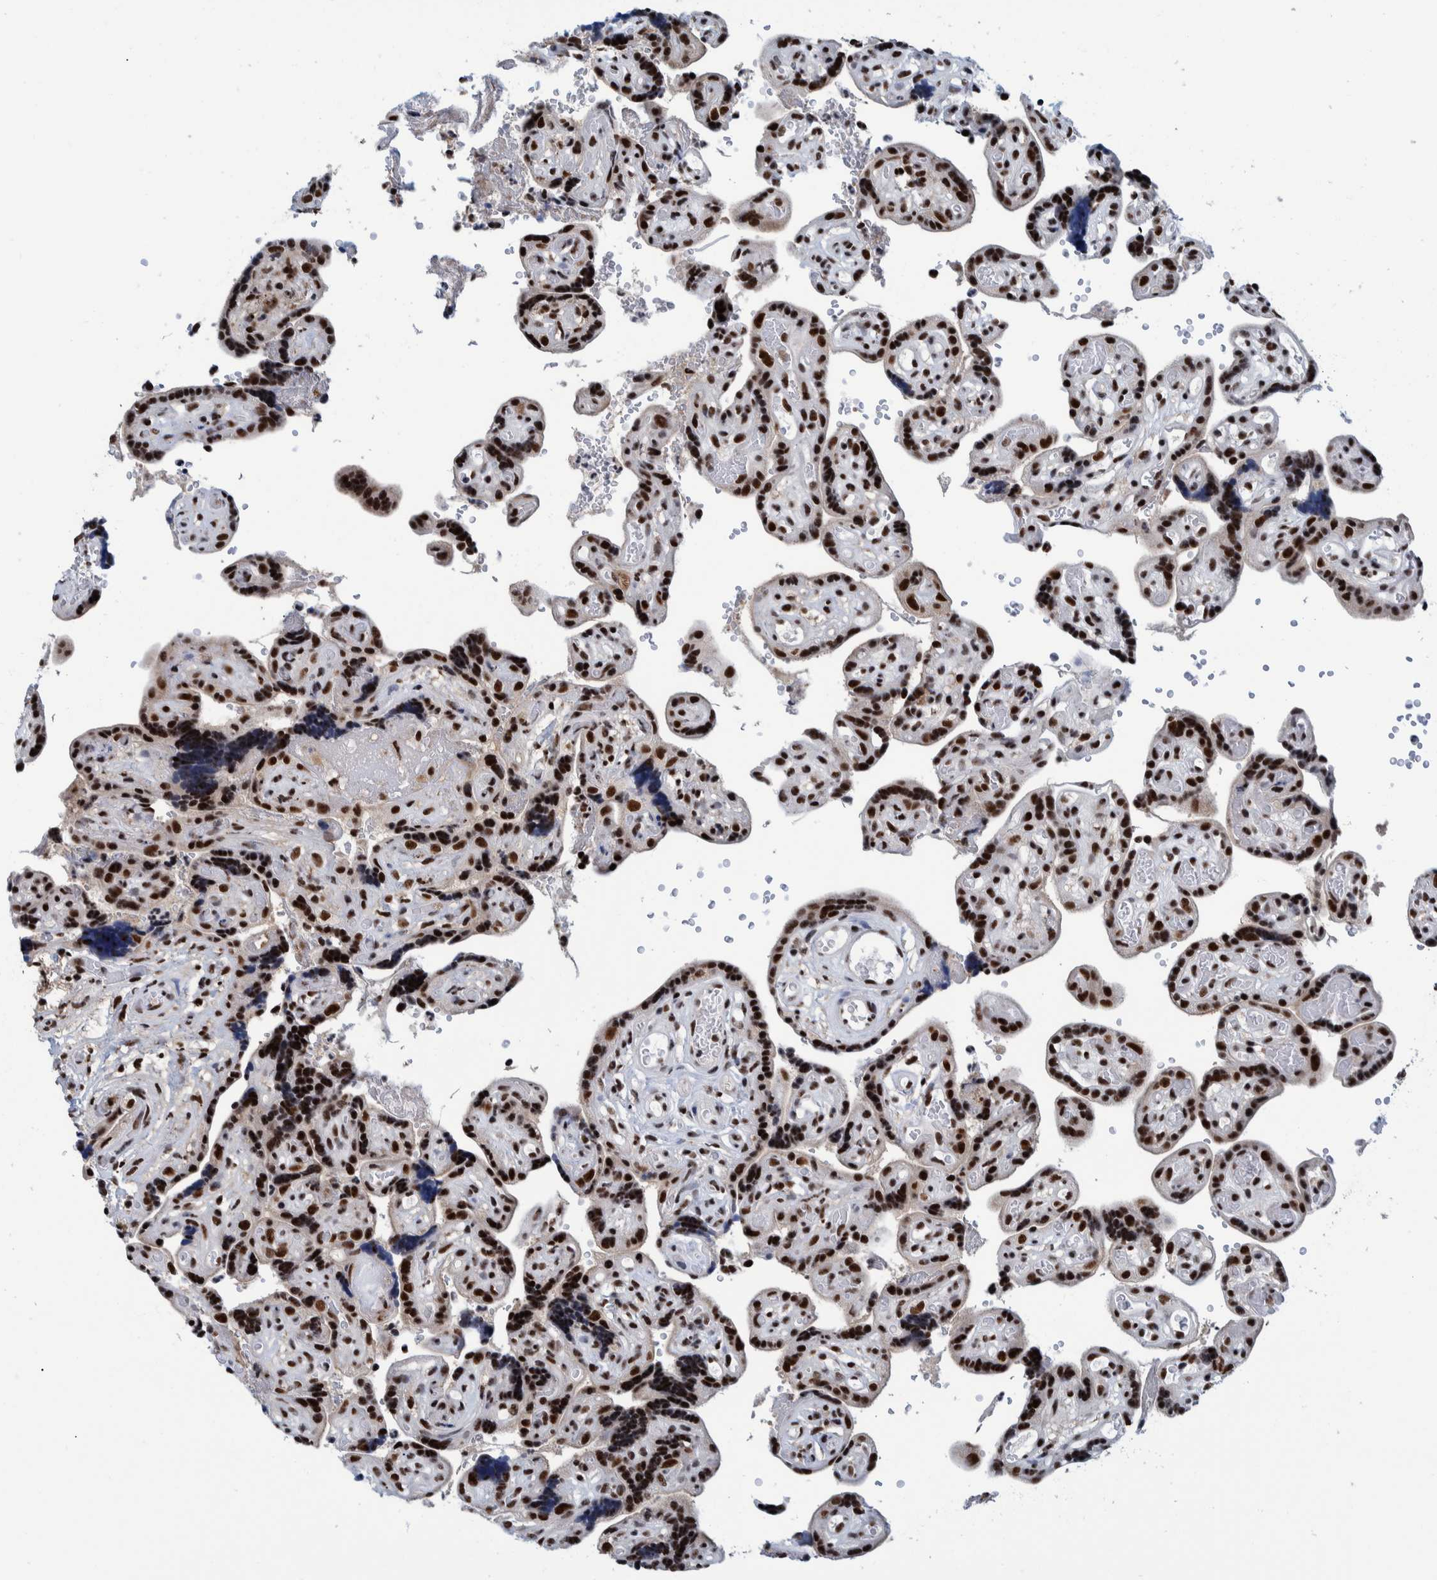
{"staining": {"intensity": "strong", "quantity": ">75%", "location": "nuclear"}, "tissue": "placenta", "cell_type": "Decidual cells", "image_type": "normal", "snomed": [{"axis": "morphology", "description": "Normal tissue, NOS"}, {"axis": "topography", "description": "Placenta"}], "caption": "Protein staining by immunohistochemistry (IHC) reveals strong nuclear staining in approximately >75% of decidual cells in benign placenta.", "gene": "EFTUD2", "patient": {"sex": "female", "age": 30}}